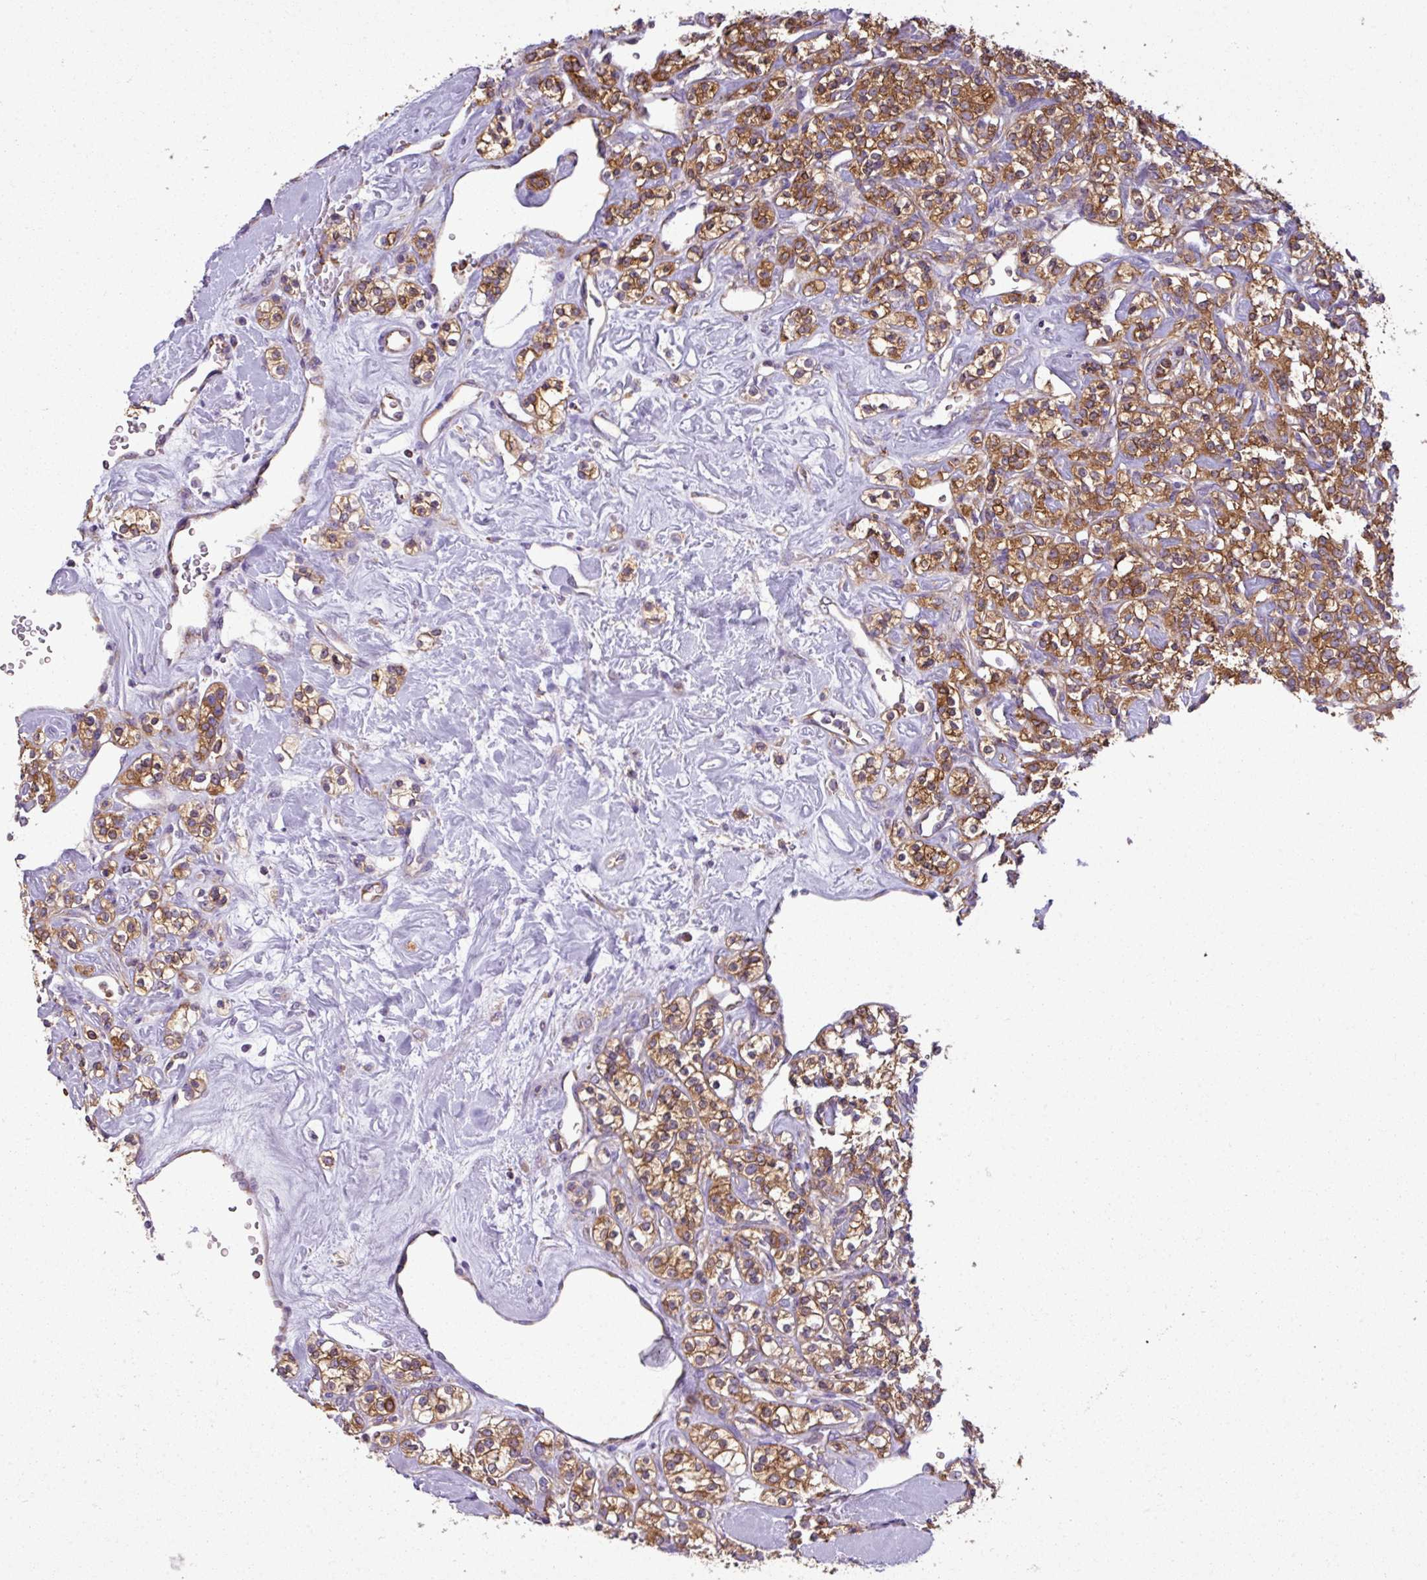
{"staining": {"intensity": "strong", "quantity": ">75%", "location": "cytoplasmic/membranous"}, "tissue": "renal cancer", "cell_type": "Tumor cells", "image_type": "cancer", "snomed": [{"axis": "morphology", "description": "Adenocarcinoma, NOS"}, {"axis": "topography", "description": "Kidney"}], "caption": "The immunohistochemical stain highlights strong cytoplasmic/membranous positivity in tumor cells of renal cancer (adenocarcinoma) tissue. The protein is shown in brown color, while the nuclei are stained blue.", "gene": "XNDC1N", "patient": {"sex": "male", "age": 77}}